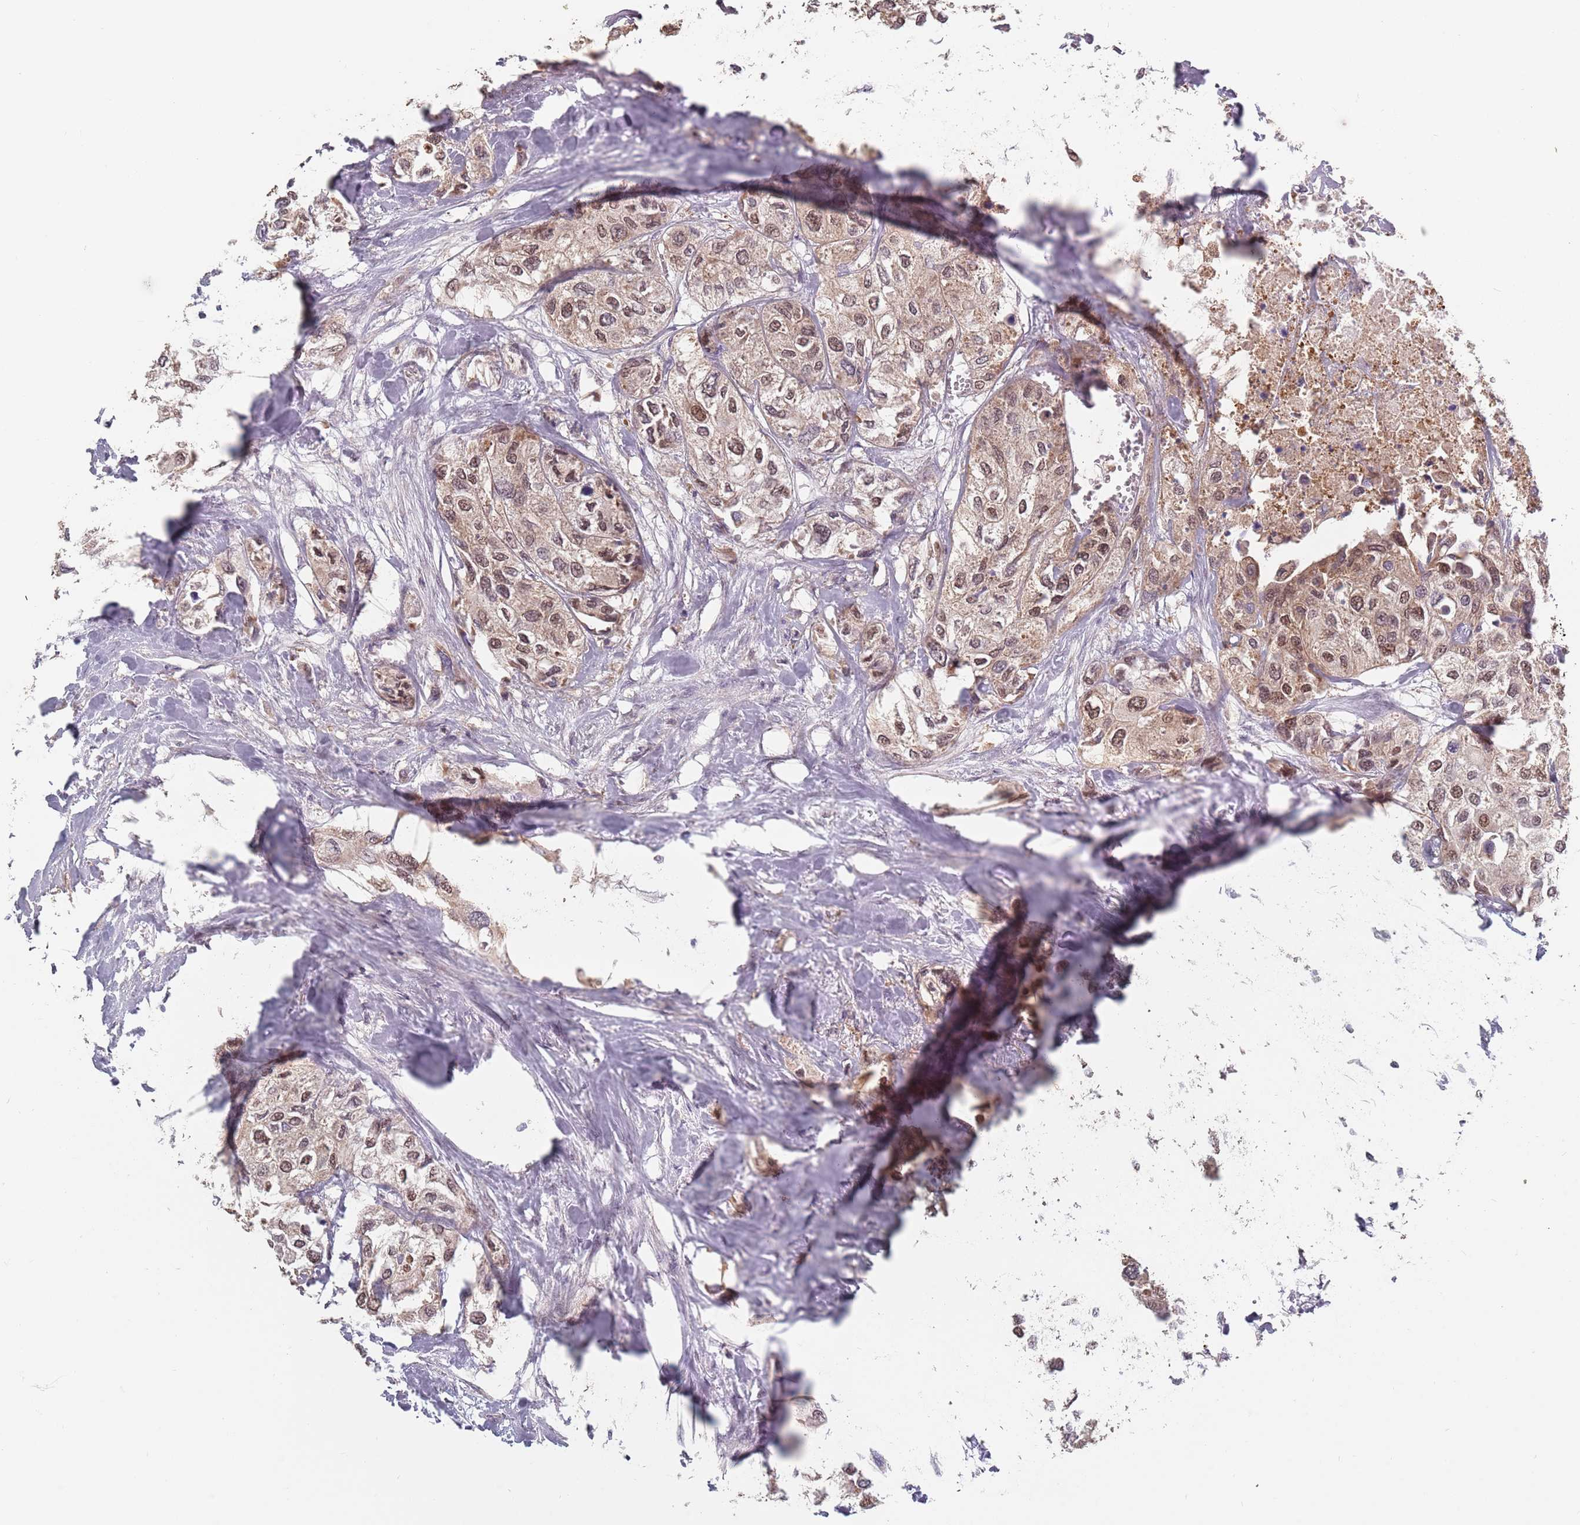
{"staining": {"intensity": "moderate", "quantity": ">75%", "location": "nuclear"}, "tissue": "urothelial cancer", "cell_type": "Tumor cells", "image_type": "cancer", "snomed": [{"axis": "morphology", "description": "Urothelial carcinoma, High grade"}, {"axis": "topography", "description": "Urinary bladder"}], "caption": "Brown immunohistochemical staining in human urothelial carcinoma (high-grade) displays moderate nuclear positivity in approximately >75% of tumor cells.", "gene": "VPS52", "patient": {"sex": "male", "age": 64}}